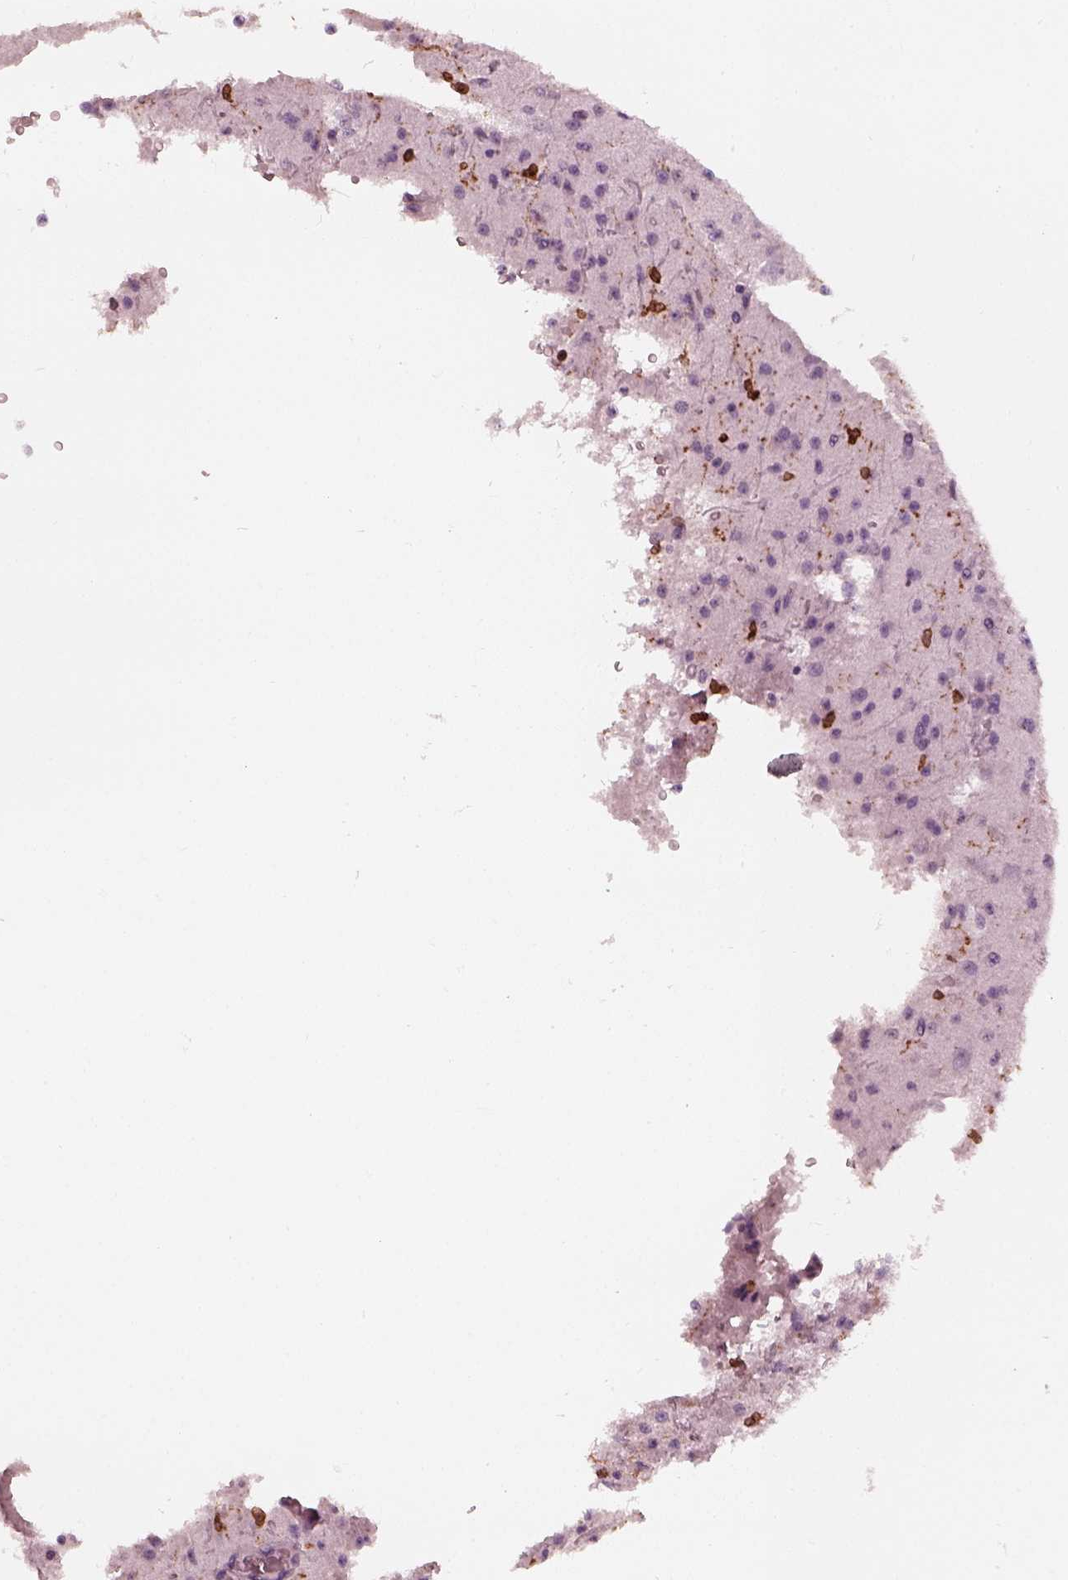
{"staining": {"intensity": "negative", "quantity": "none", "location": "none"}, "tissue": "glioma", "cell_type": "Tumor cells", "image_type": "cancer", "snomed": [{"axis": "morphology", "description": "Glioma, malignant, Low grade"}, {"axis": "topography", "description": "Brain"}], "caption": "This is a image of immunohistochemistry (IHC) staining of glioma, which shows no staining in tumor cells.", "gene": "ALOX5", "patient": {"sex": "male", "age": 27}}